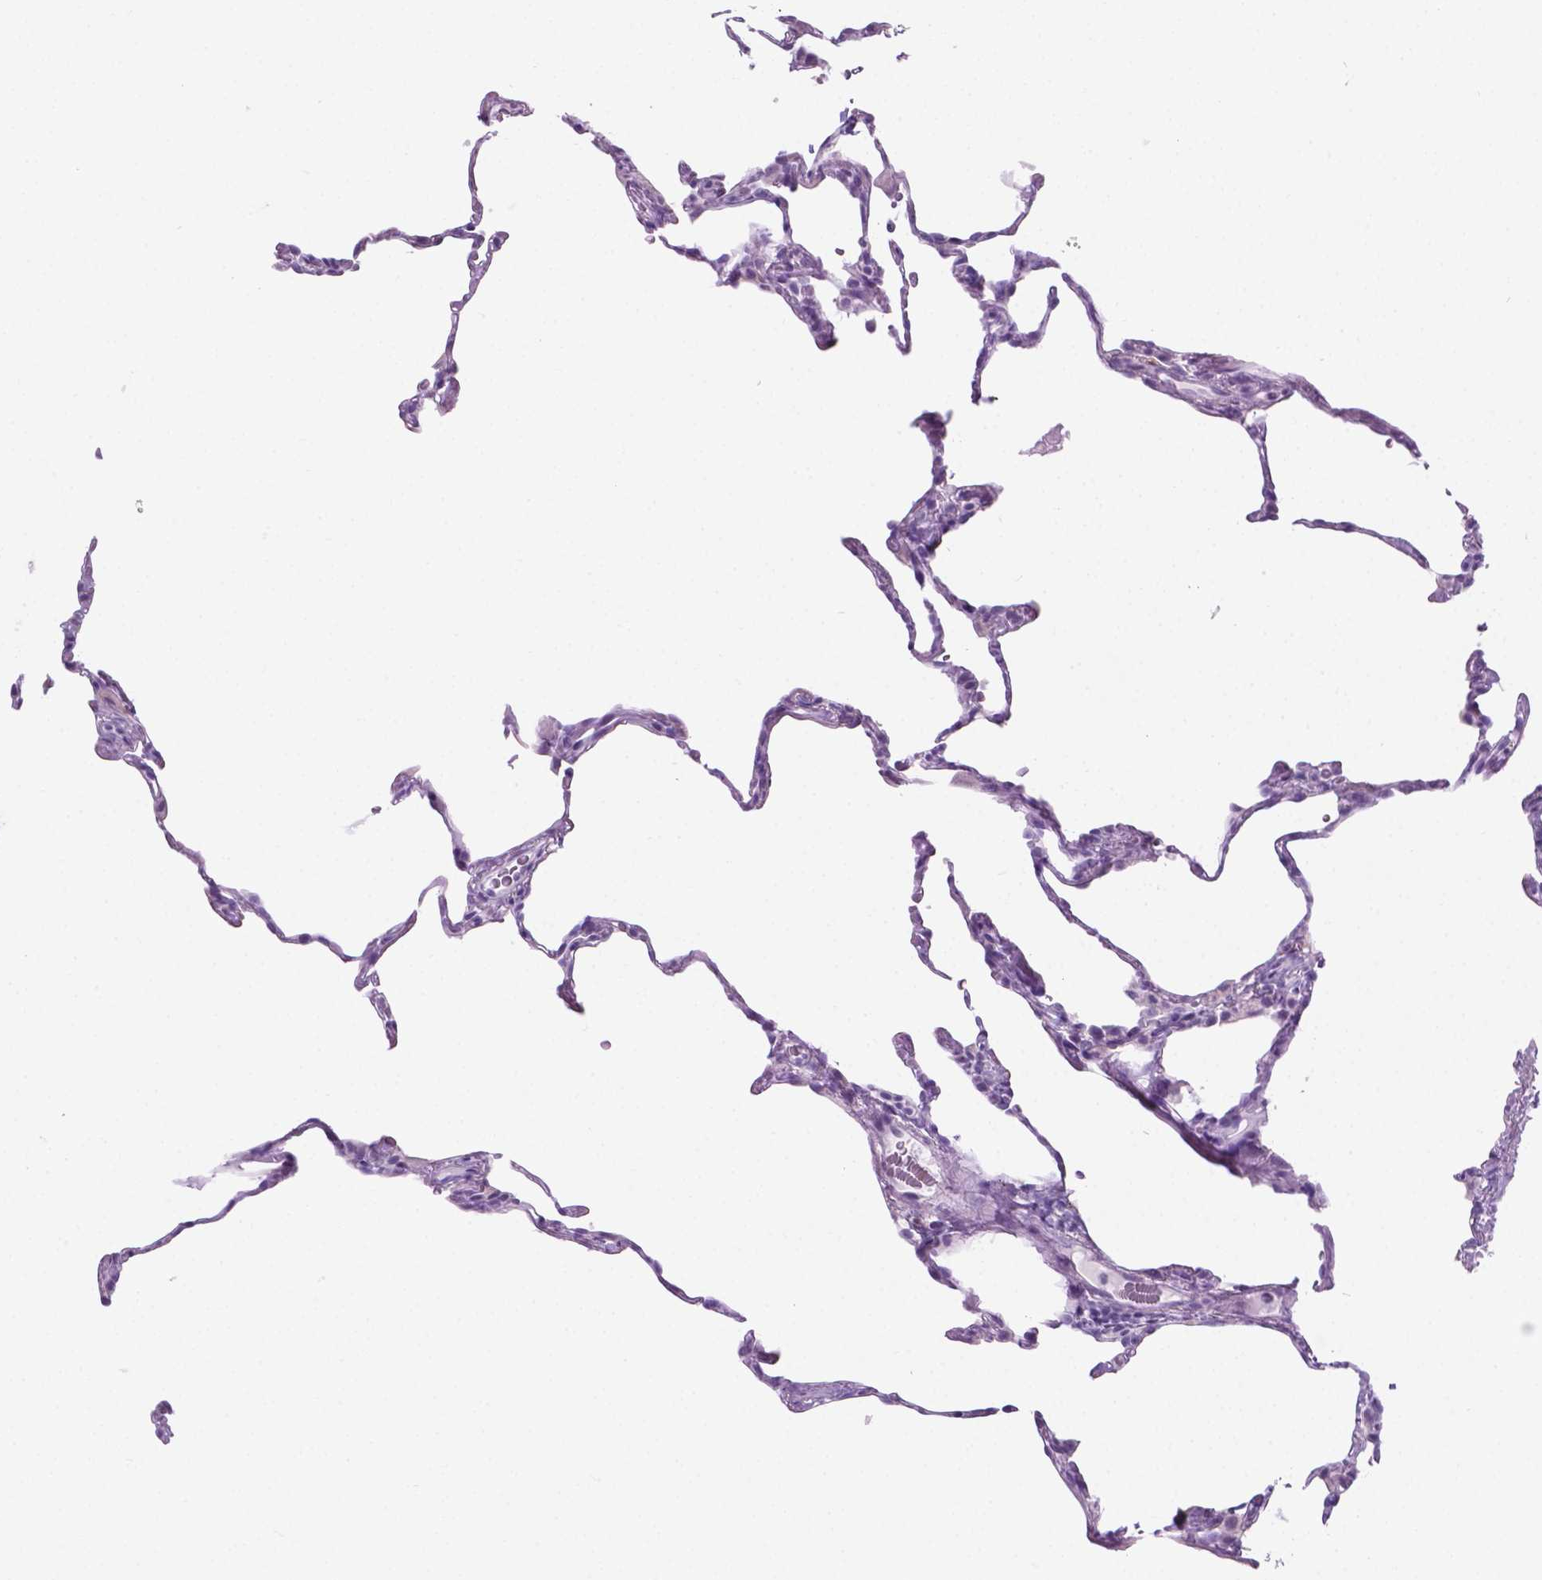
{"staining": {"intensity": "negative", "quantity": "none", "location": "none"}, "tissue": "lung", "cell_type": "Alveolar cells", "image_type": "normal", "snomed": [{"axis": "morphology", "description": "Normal tissue, NOS"}, {"axis": "topography", "description": "Lung"}], "caption": "Lung stained for a protein using IHC shows no positivity alveolar cells.", "gene": "GRIN2B", "patient": {"sex": "female", "age": 57}}